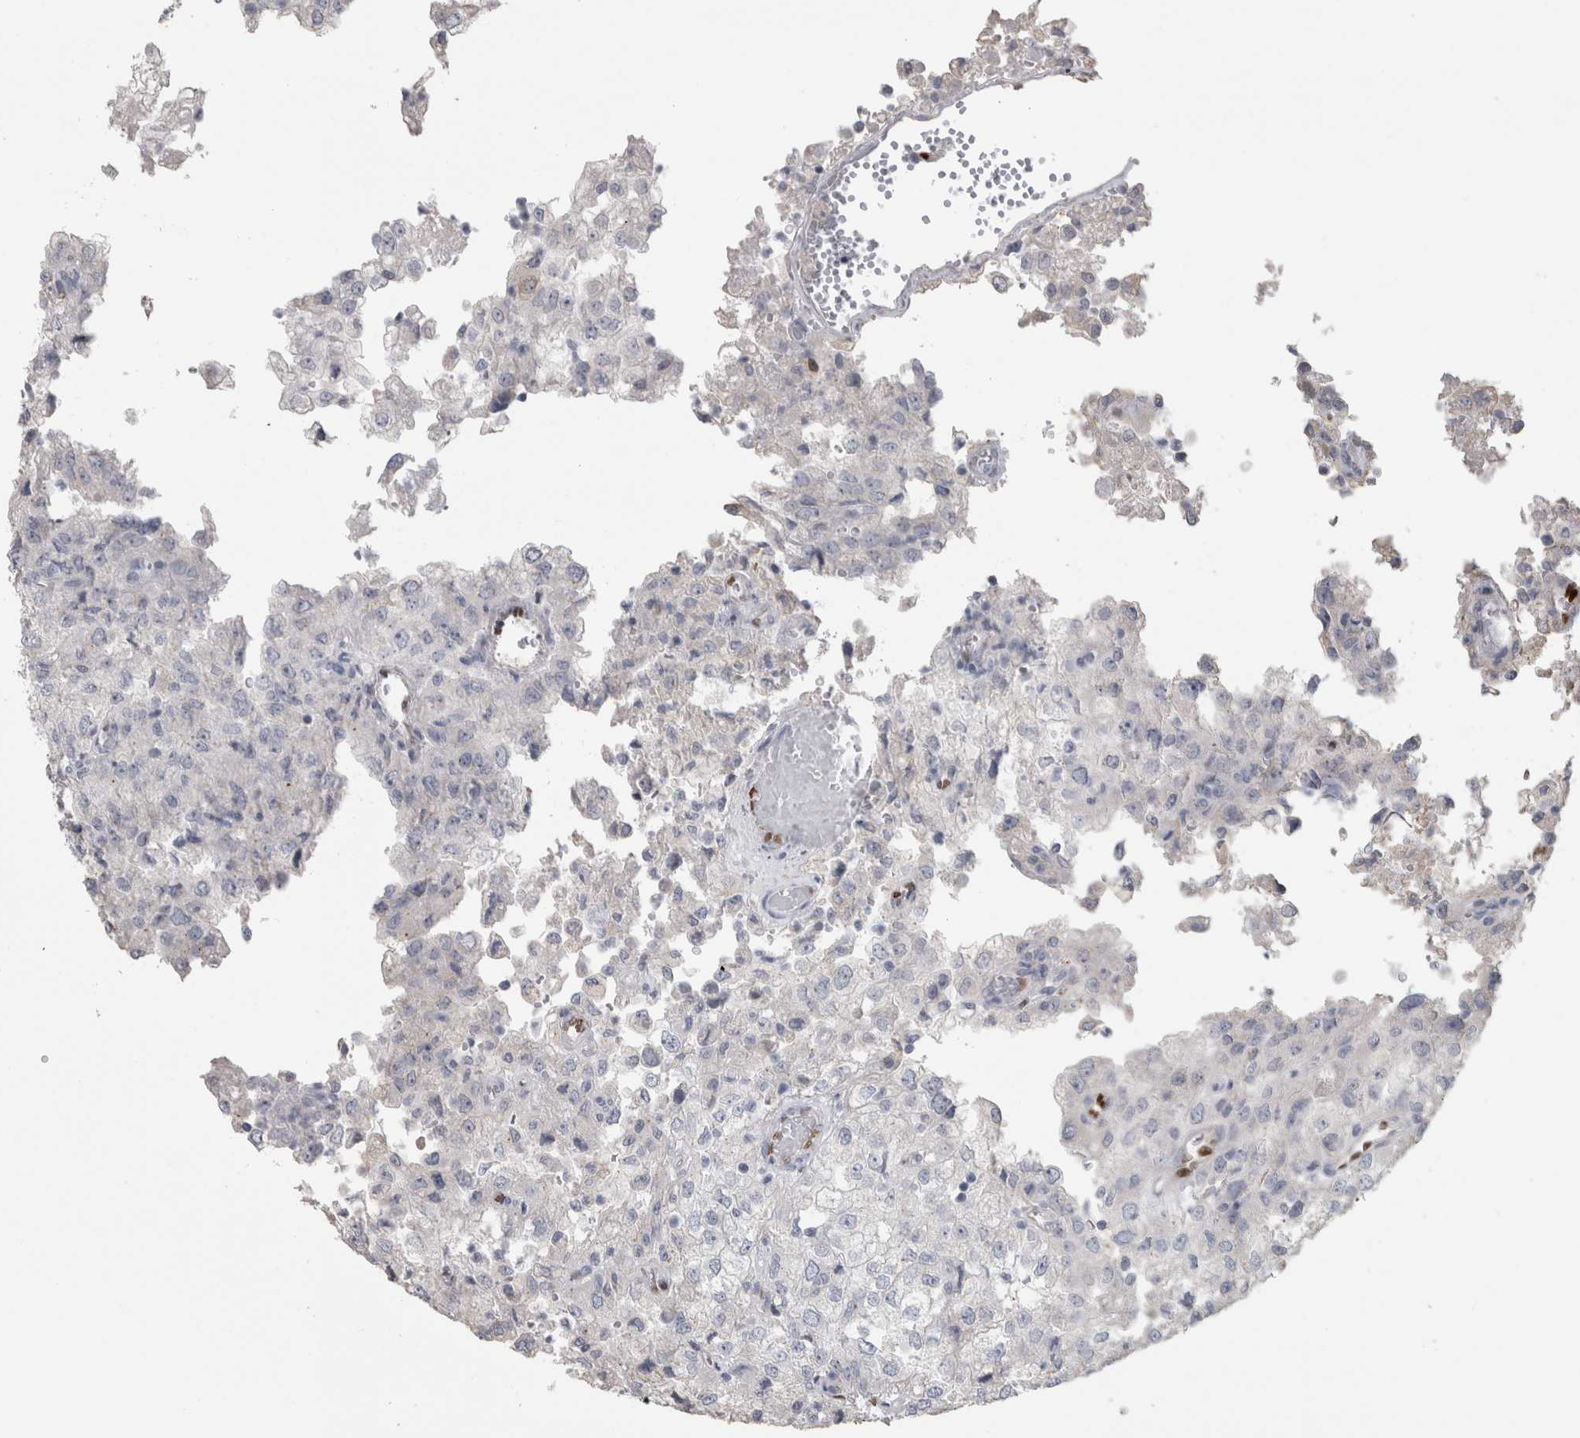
{"staining": {"intensity": "negative", "quantity": "none", "location": "none"}, "tissue": "renal cancer", "cell_type": "Tumor cells", "image_type": "cancer", "snomed": [{"axis": "morphology", "description": "Adenocarcinoma, NOS"}, {"axis": "topography", "description": "Kidney"}], "caption": "Immunohistochemistry (IHC) photomicrograph of human renal adenocarcinoma stained for a protein (brown), which exhibits no positivity in tumor cells.", "gene": "IL33", "patient": {"sex": "female", "age": 54}}